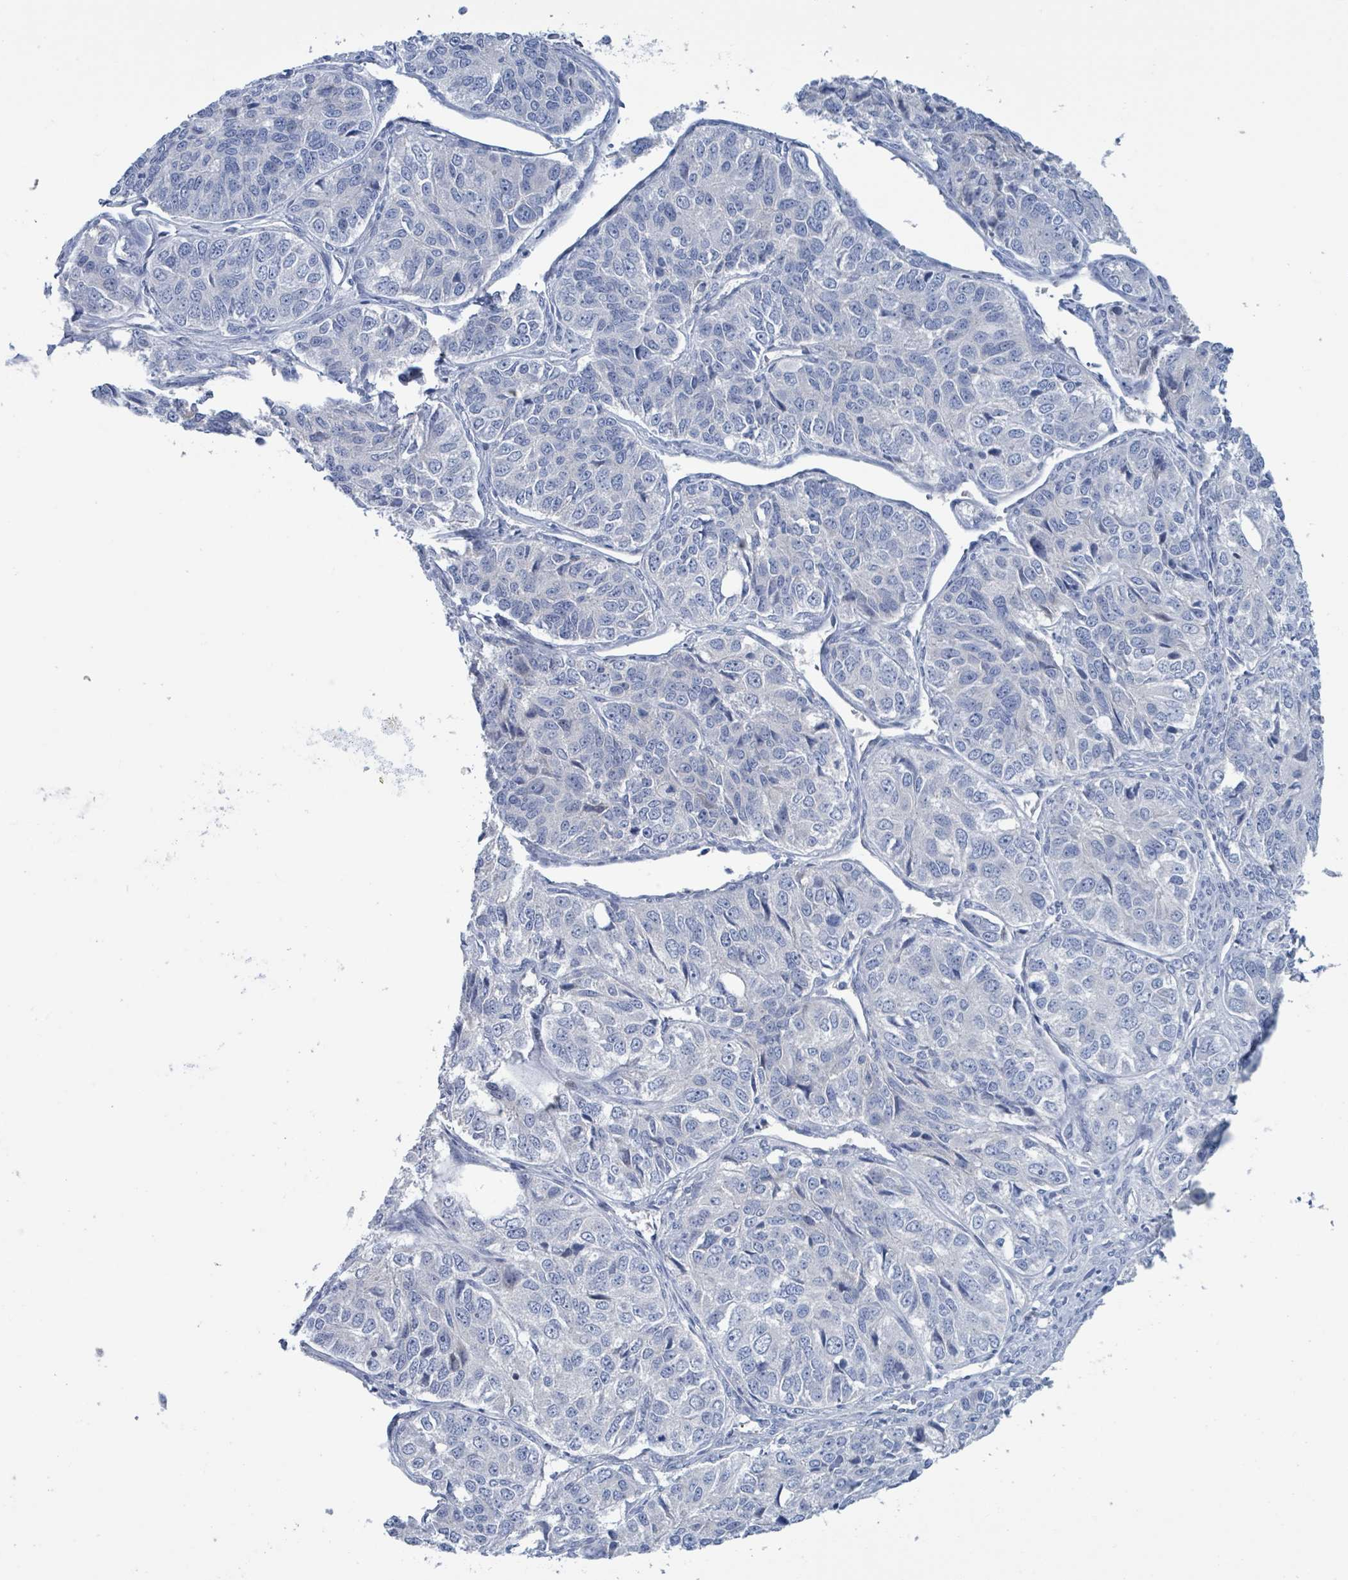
{"staining": {"intensity": "negative", "quantity": "none", "location": "none"}, "tissue": "ovarian cancer", "cell_type": "Tumor cells", "image_type": "cancer", "snomed": [{"axis": "morphology", "description": "Carcinoma, endometroid"}, {"axis": "topography", "description": "Ovary"}], "caption": "High magnification brightfield microscopy of ovarian cancer (endometroid carcinoma) stained with DAB (3,3'-diaminobenzidine) (brown) and counterstained with hematoxylin (blue): tumor cells show no significant positivity. The staining is performed using DAB (3,3'-diaminobenzidine) brown chromogen with nuclei counter-stained in using hematoxylin.", "gene": "DGKZ", "patient": {"sex": "female", "age": 51}}